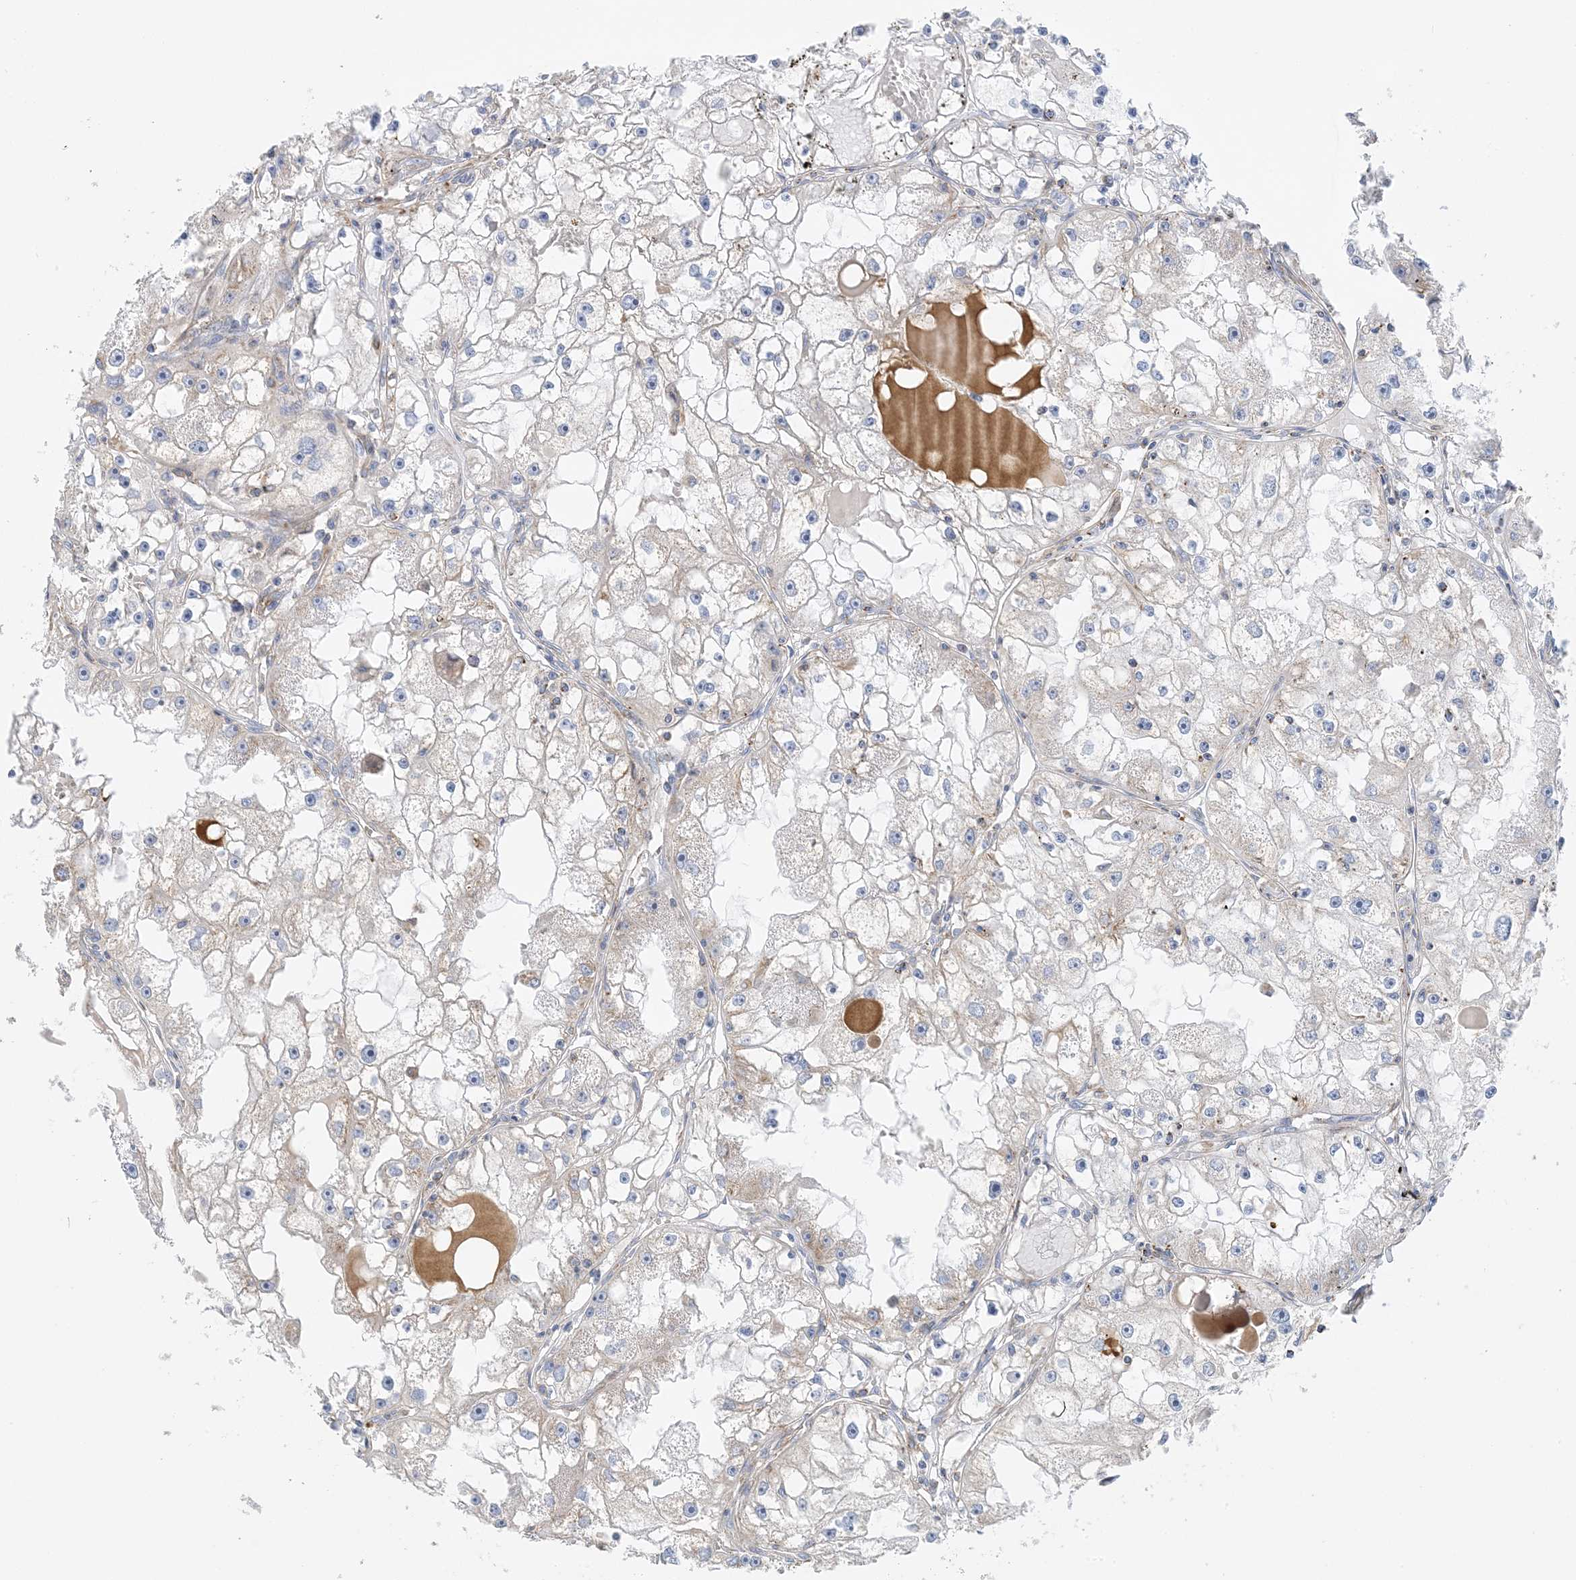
{"staining": {"intensity": "negative", "quantity": "none", "location": "none"}, "tissue": "renal cancer", "cell_type": "Tumor cells", "image_type": "cancer", "snomed": [{"axis": "morphology", "description": "Adenocarcinoma, NOS"}, {"axis": "topography", "description": "Kidney"}], "caption": "IHC of human renal adenocarcinoma exhibits no staining in tumor cells.", "gene": "CALHM5", "patient": {"sex": "male", "age": 56}}